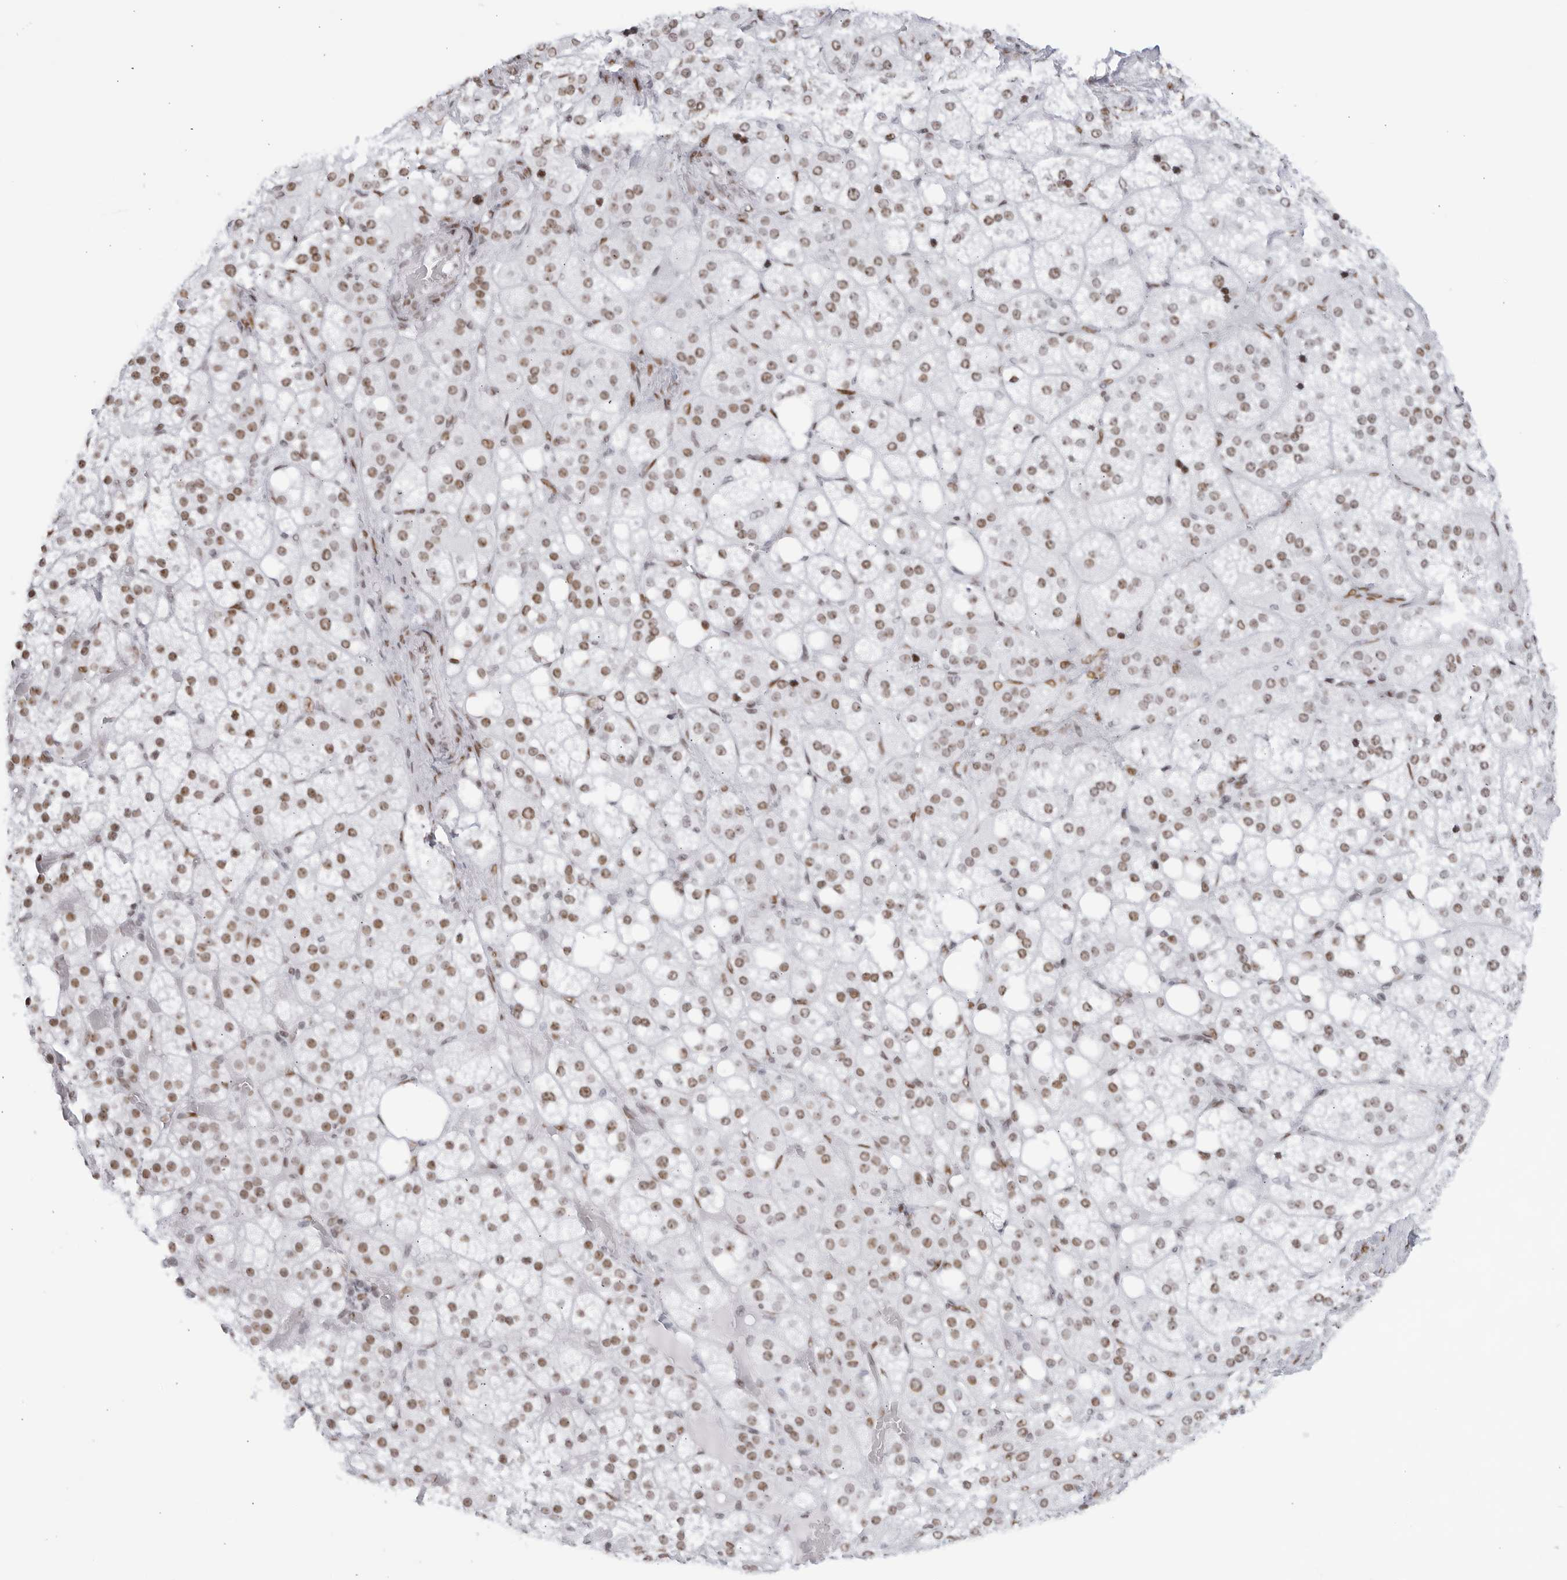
{"staining": {"intensity": "moderate", "quantity": ">75%", "location": "nuclear"}, "tissue": "adrenal gland", "cell_type": "Glandular cells", "image_type": "normal", "snomed": [{"axis": "morphology", "description": "Normal tissue, NOS"}, {"axis": "topography", "description": "Adrenal gland"}], "caption": "Adrenal gland stained with DAB immunohistochemistry (IHC) displays medium levels of moderate nuclear staining in approximately >75% of glandular cells.", "gene": "HP1BP3", "patient": {"sex": "female", "age": 59}}